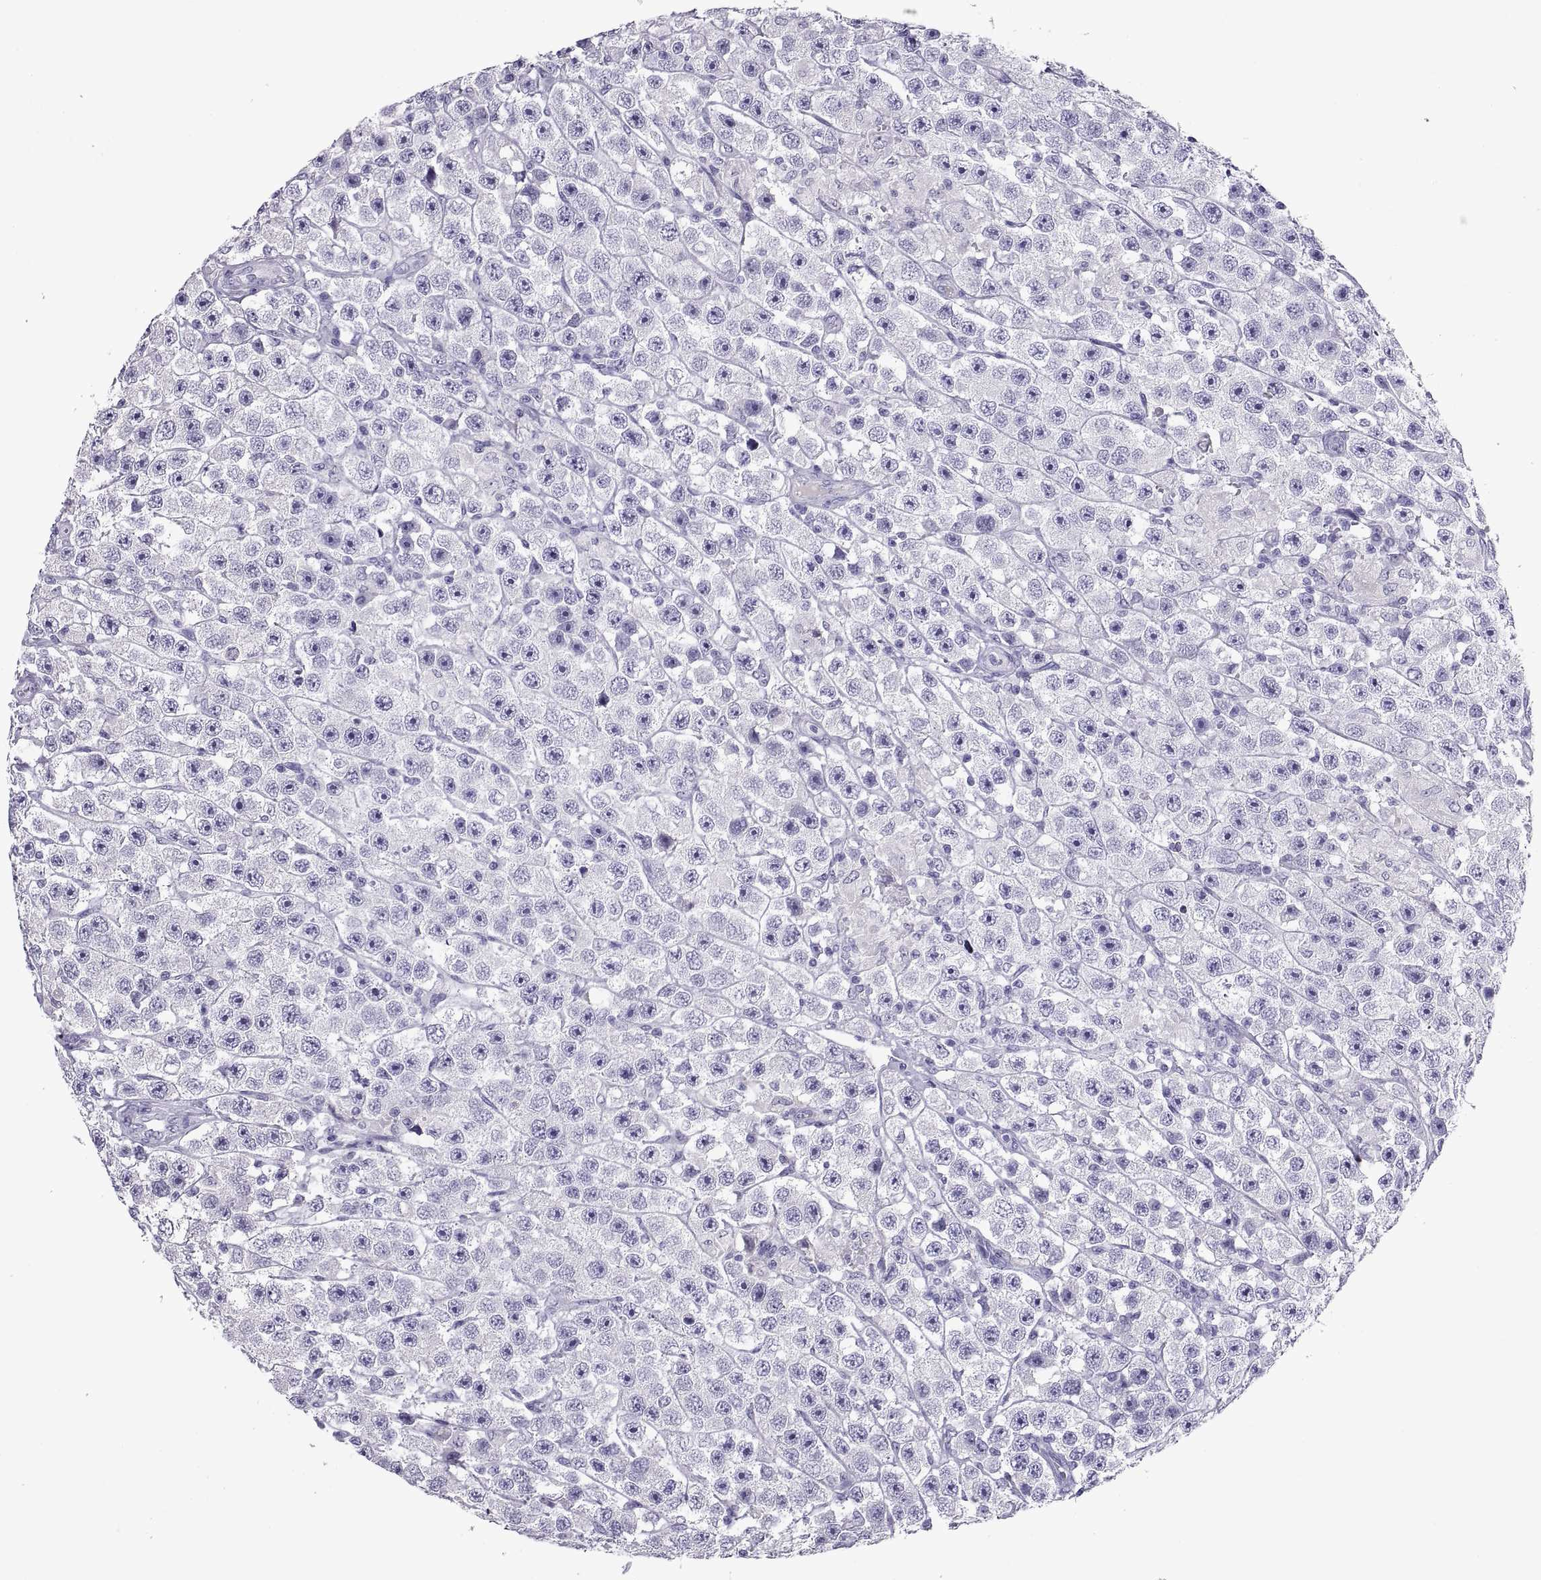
{"staining": {"intensity": "negative", "quantity": "none", "location": "none"}, "tissue": "testis cancer", "cell_type": "Tumor cells", "image_type": "cancer", "snomed": [{"axis": "morphology", "description": "Seminoma, NOS"}, {"axis": "topography", "description": "Testis"}], "caption": "Protein analysis of testis cancer displays no significant staining in tumor cells.", "gene": "RGS20", "patient": {"sex": "male", "age": 45}}